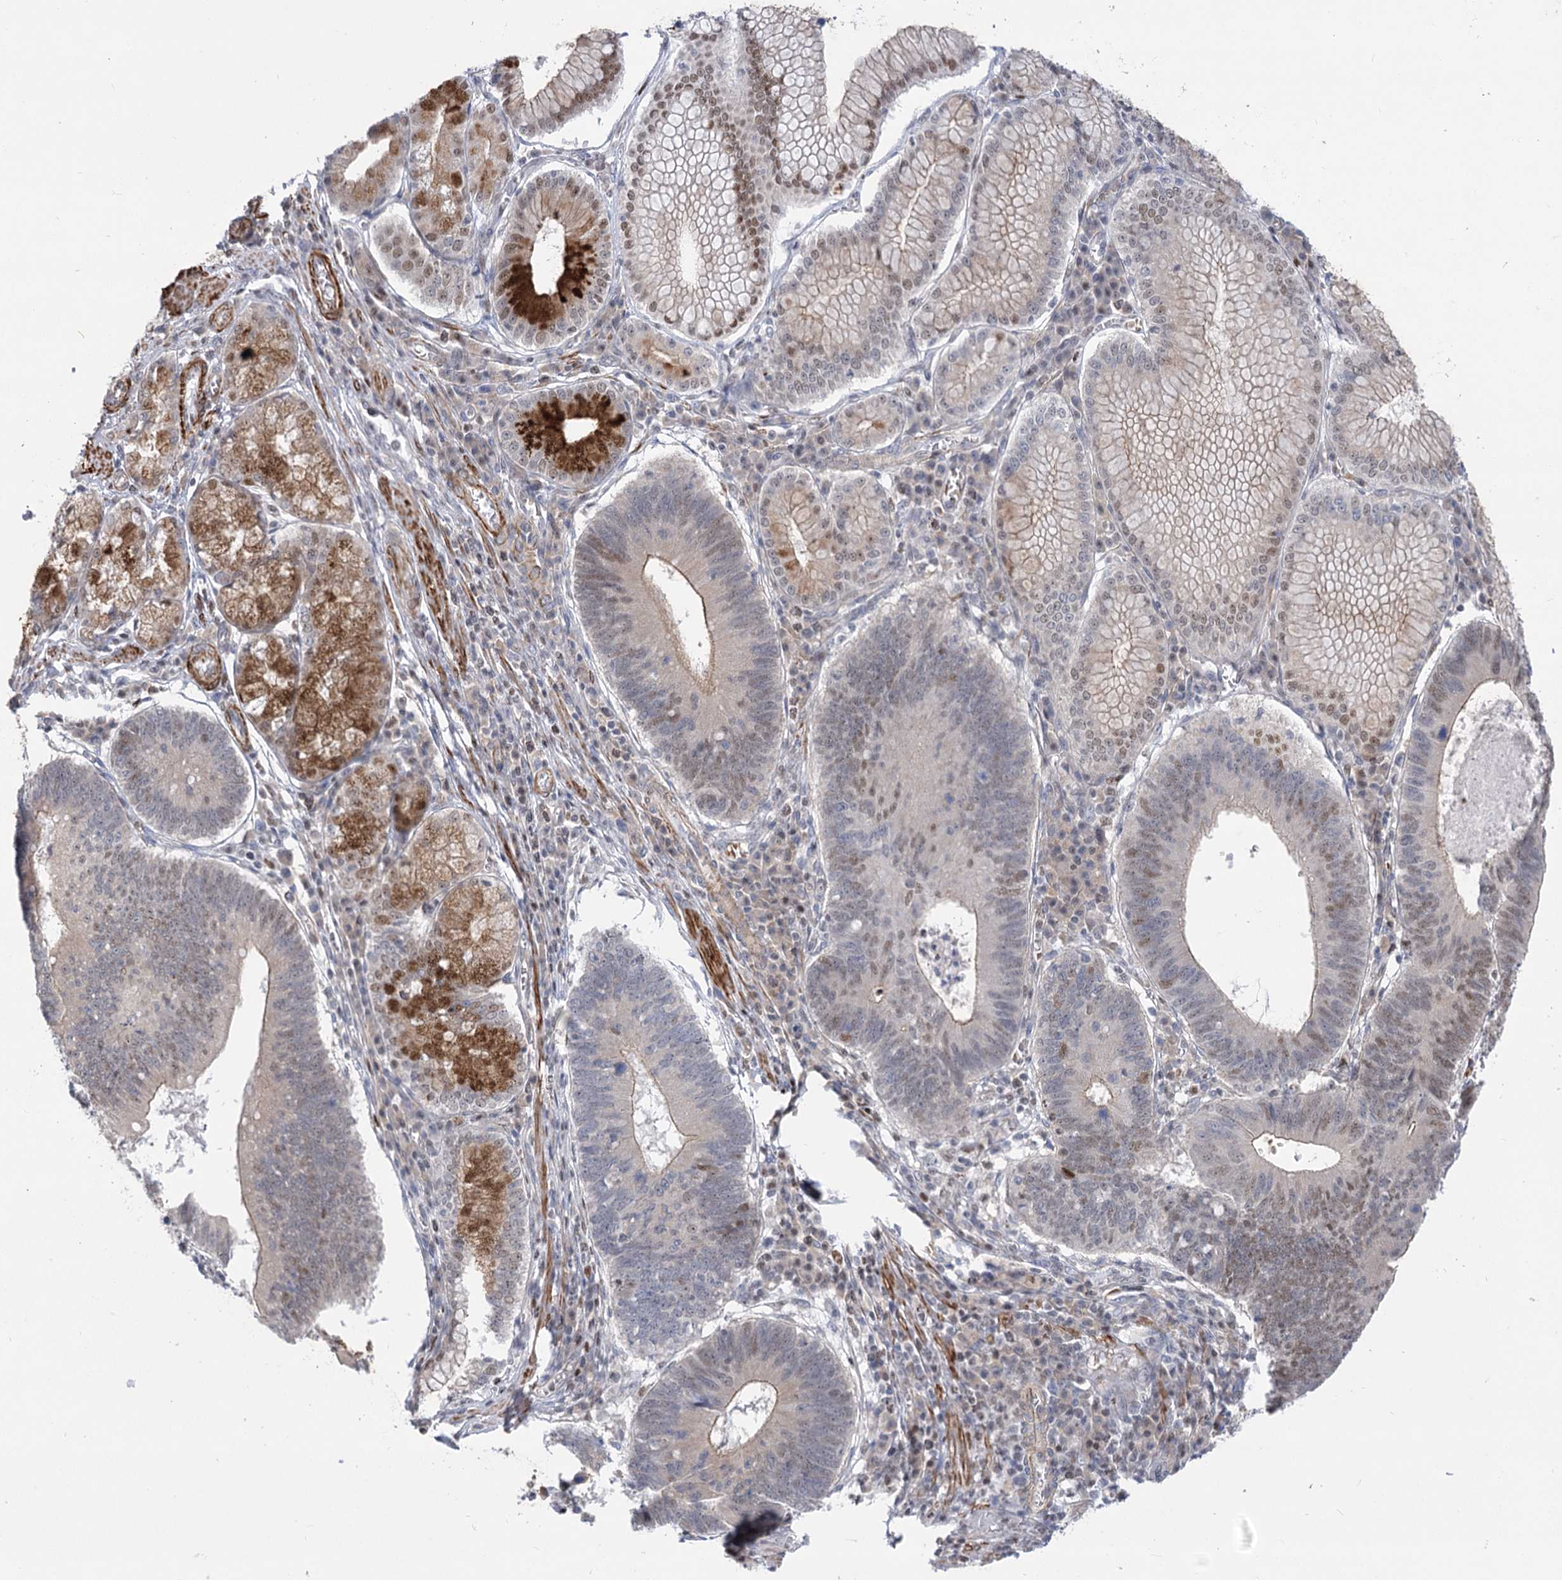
{"staining": {"intensity": "moderate", "quantity": "<25%", "location": "nuclear"}, "tissue": "stomach cancer", "cell_type": "Tumor cells", "image_type": "cancer", "snomed": [{"axis": "morphology", "description": "Adenocarcinoma, NOS"}, {"axis": "topography", "description": "Stomach"}], "caption": "A high-resolution photomicrograph shows immunohistochemistry (IHC) staining of stomach cancer (adenocarcinoma), which reveals moderate nuclear staining in about <25% of tumor cells.", "gene": "ARSI", "patient": {"sex": "male", "age": 59}}